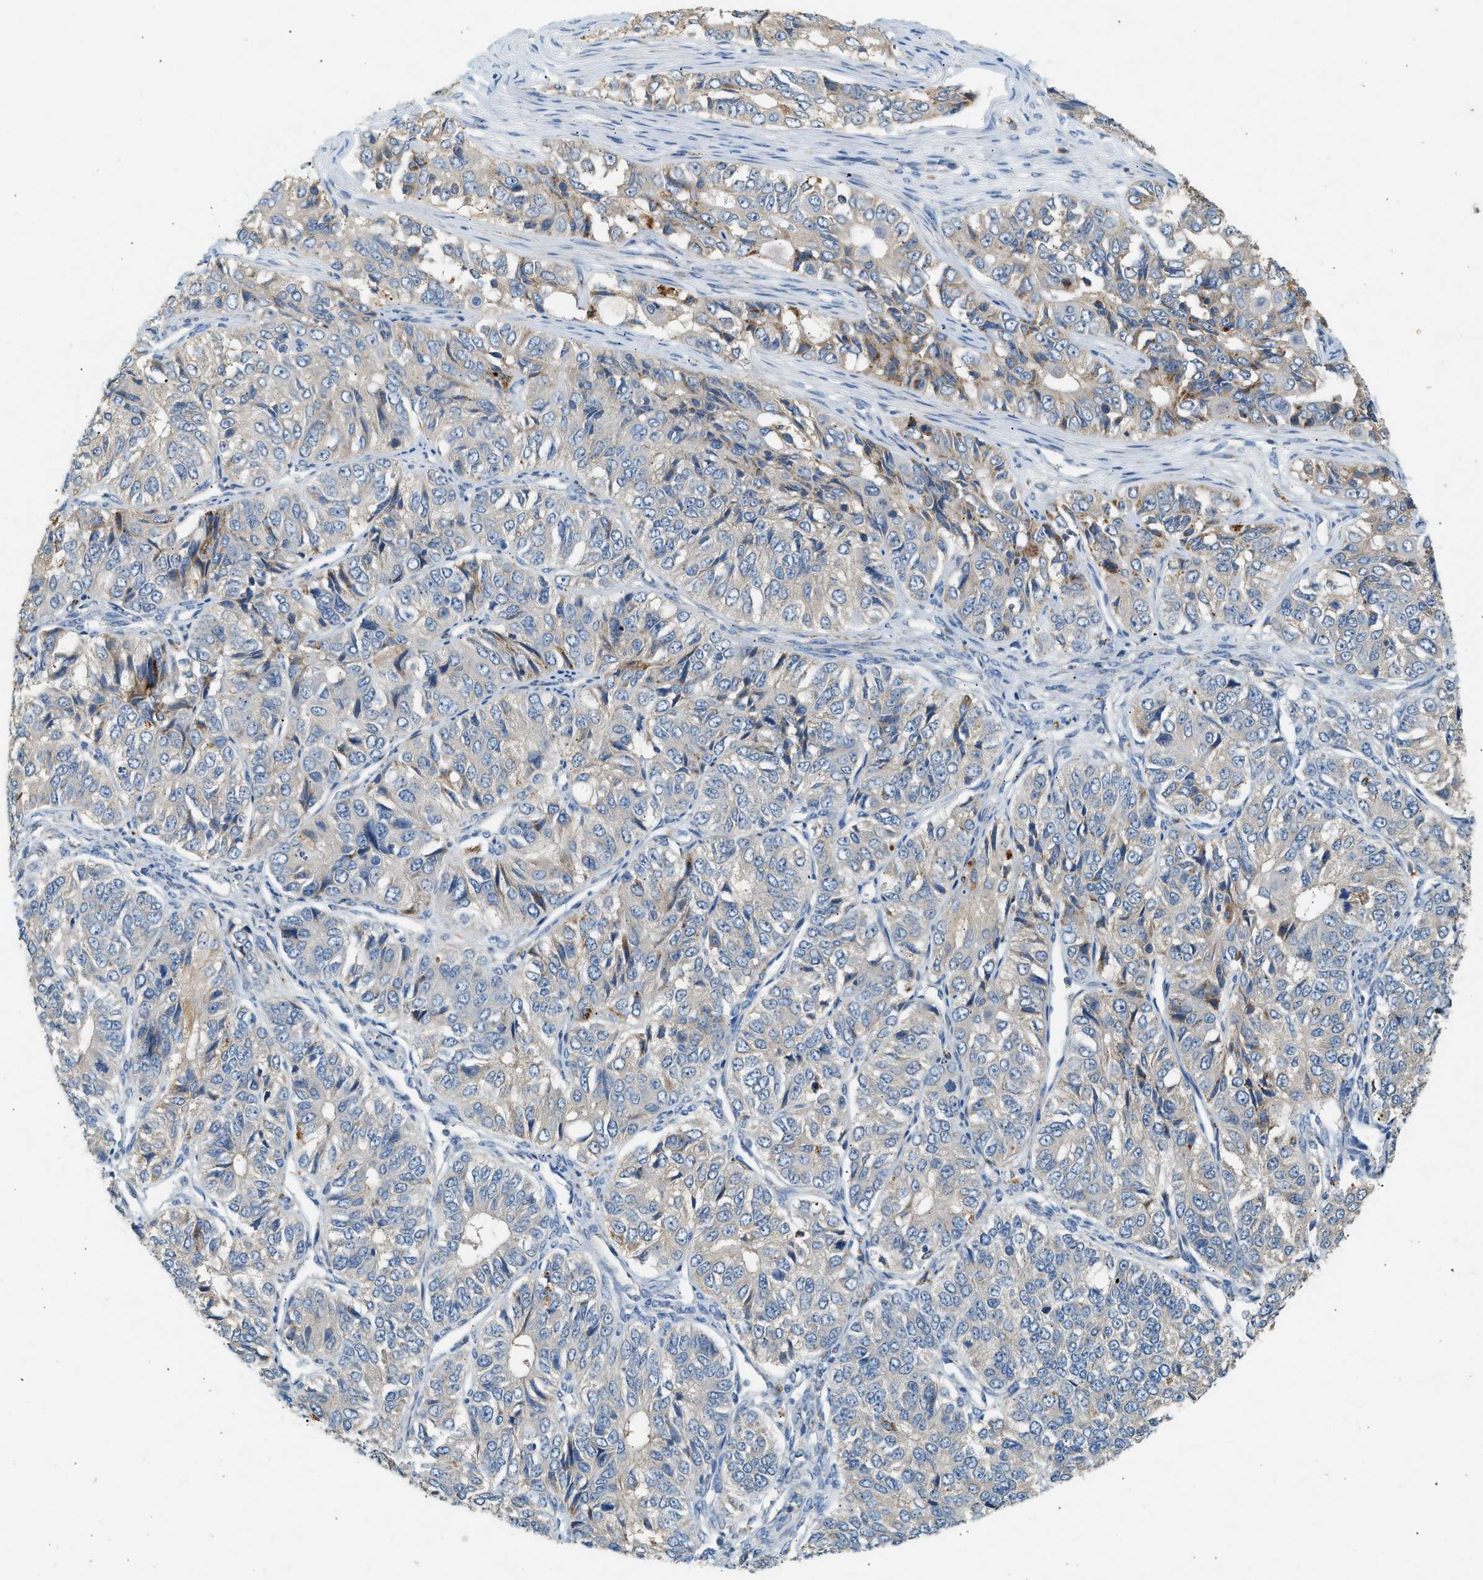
{"staining": {"intensity": "weak", "quantity": "<25%", "location": "cytoplasmic/membranous"}, "tissue": "ovarian cancer", "cell_type": "Tumor cells", "image_type": "cancer", "snomed": [{"axis": "morphology", "description": "Carcinoma, endometroid"}, {"axis": "topography", "description": "Ovary"}], "caption": "The image reveals no staining of tumor cells in ovarian cancer. (DAB immunohistochemistry (IHC), high magnification).", "gene": "CTSB", "patient": {"sex": "female", "age": 51}}